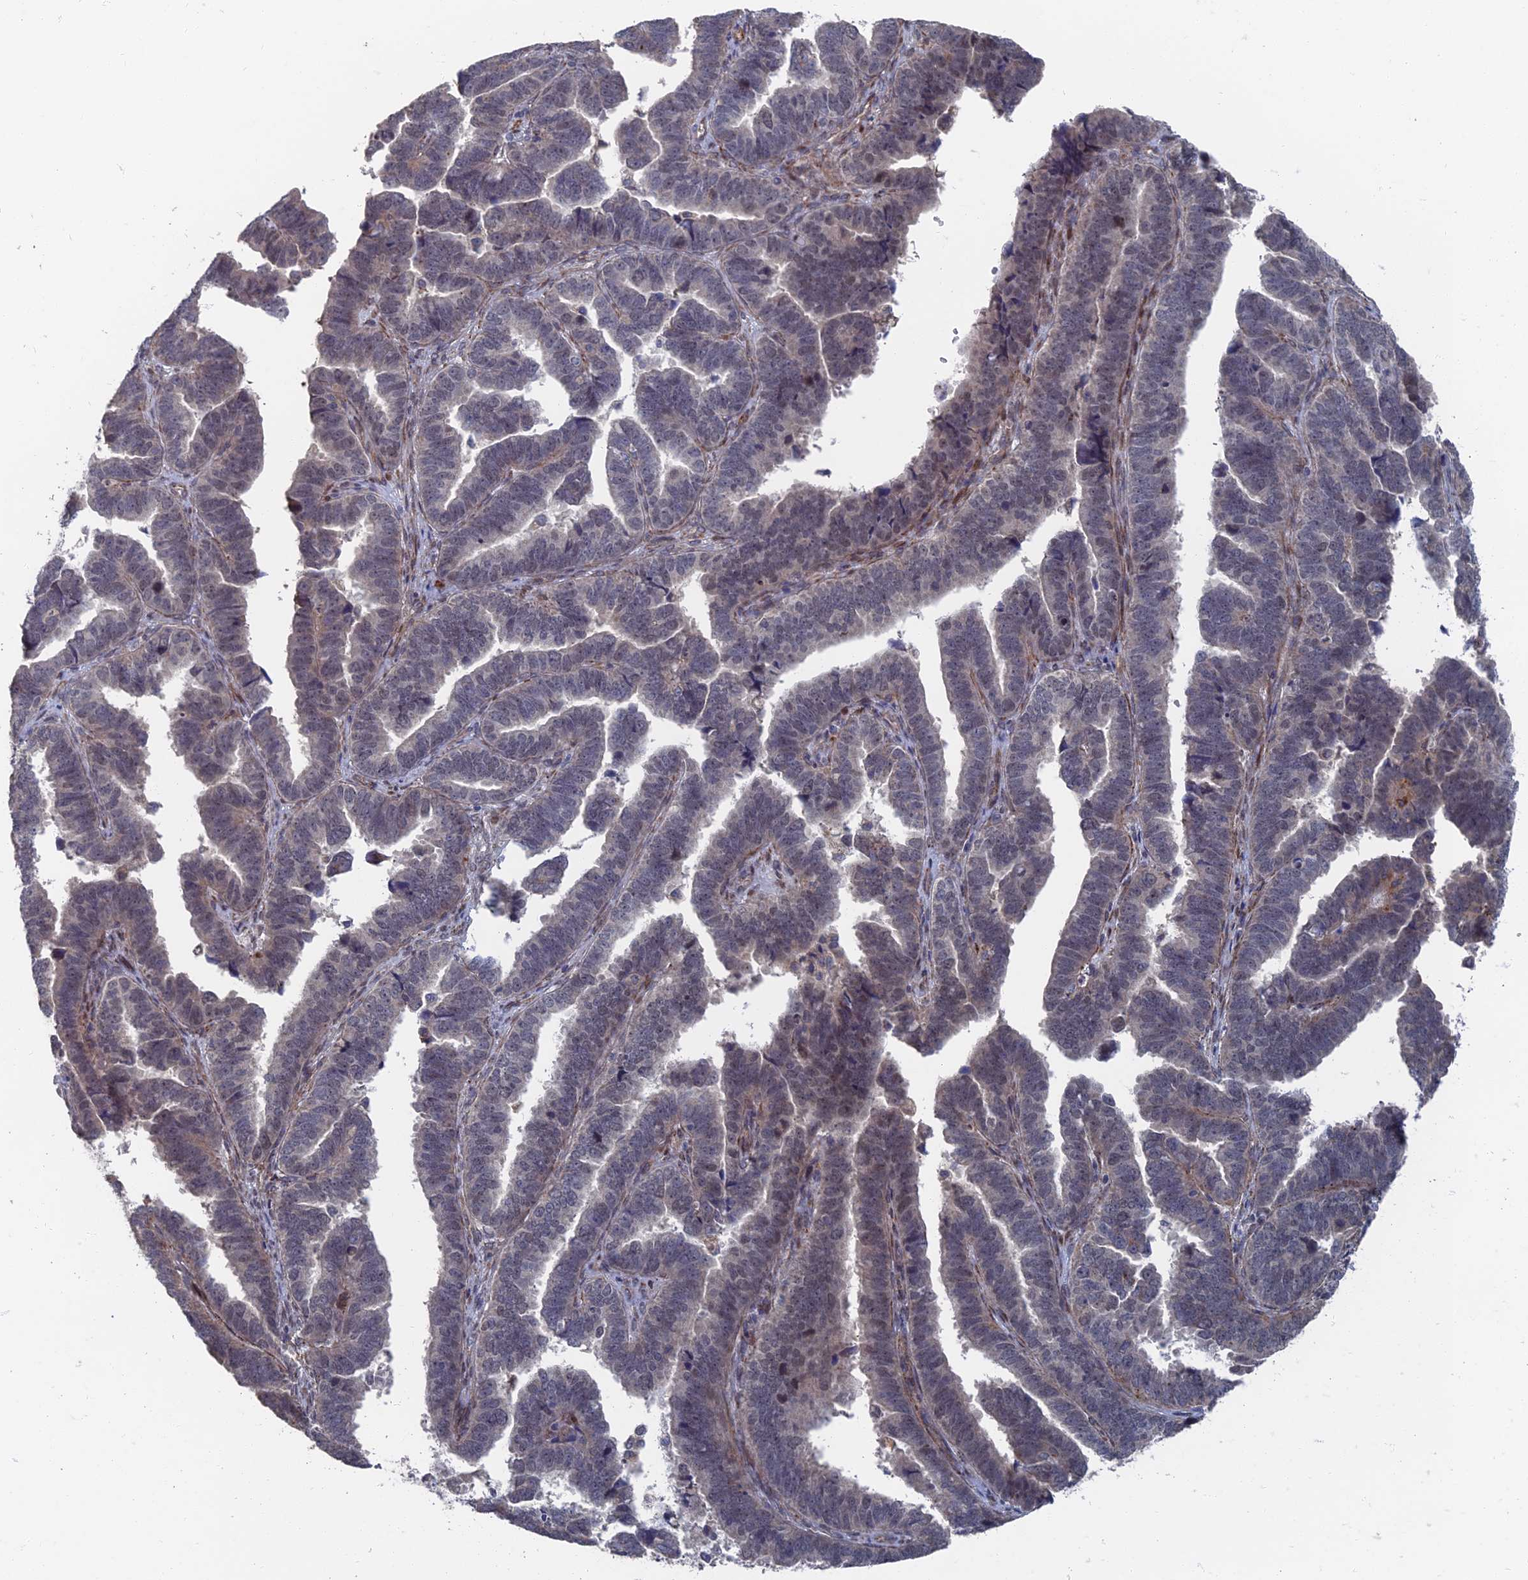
{"staining": {"intensity": "negative", "quantity": "none", "location": "none"}, "tissue": "endometrial cancer", "cell_type": "Tumor cells", "image_type": "cancer", "snomed": [{"axis": "morphology", "description": "Adenocarcinoma, NOS"}, {"axis": "topography", "description": "Endometrium"}], "caption": "DAB immunohistochemical staining of adenocarcinoma (endometrial) shows no significant positivity in tumor cells.", "gene": "GTF2IRD1", "patient": {"sex": "female", "age": 75}}